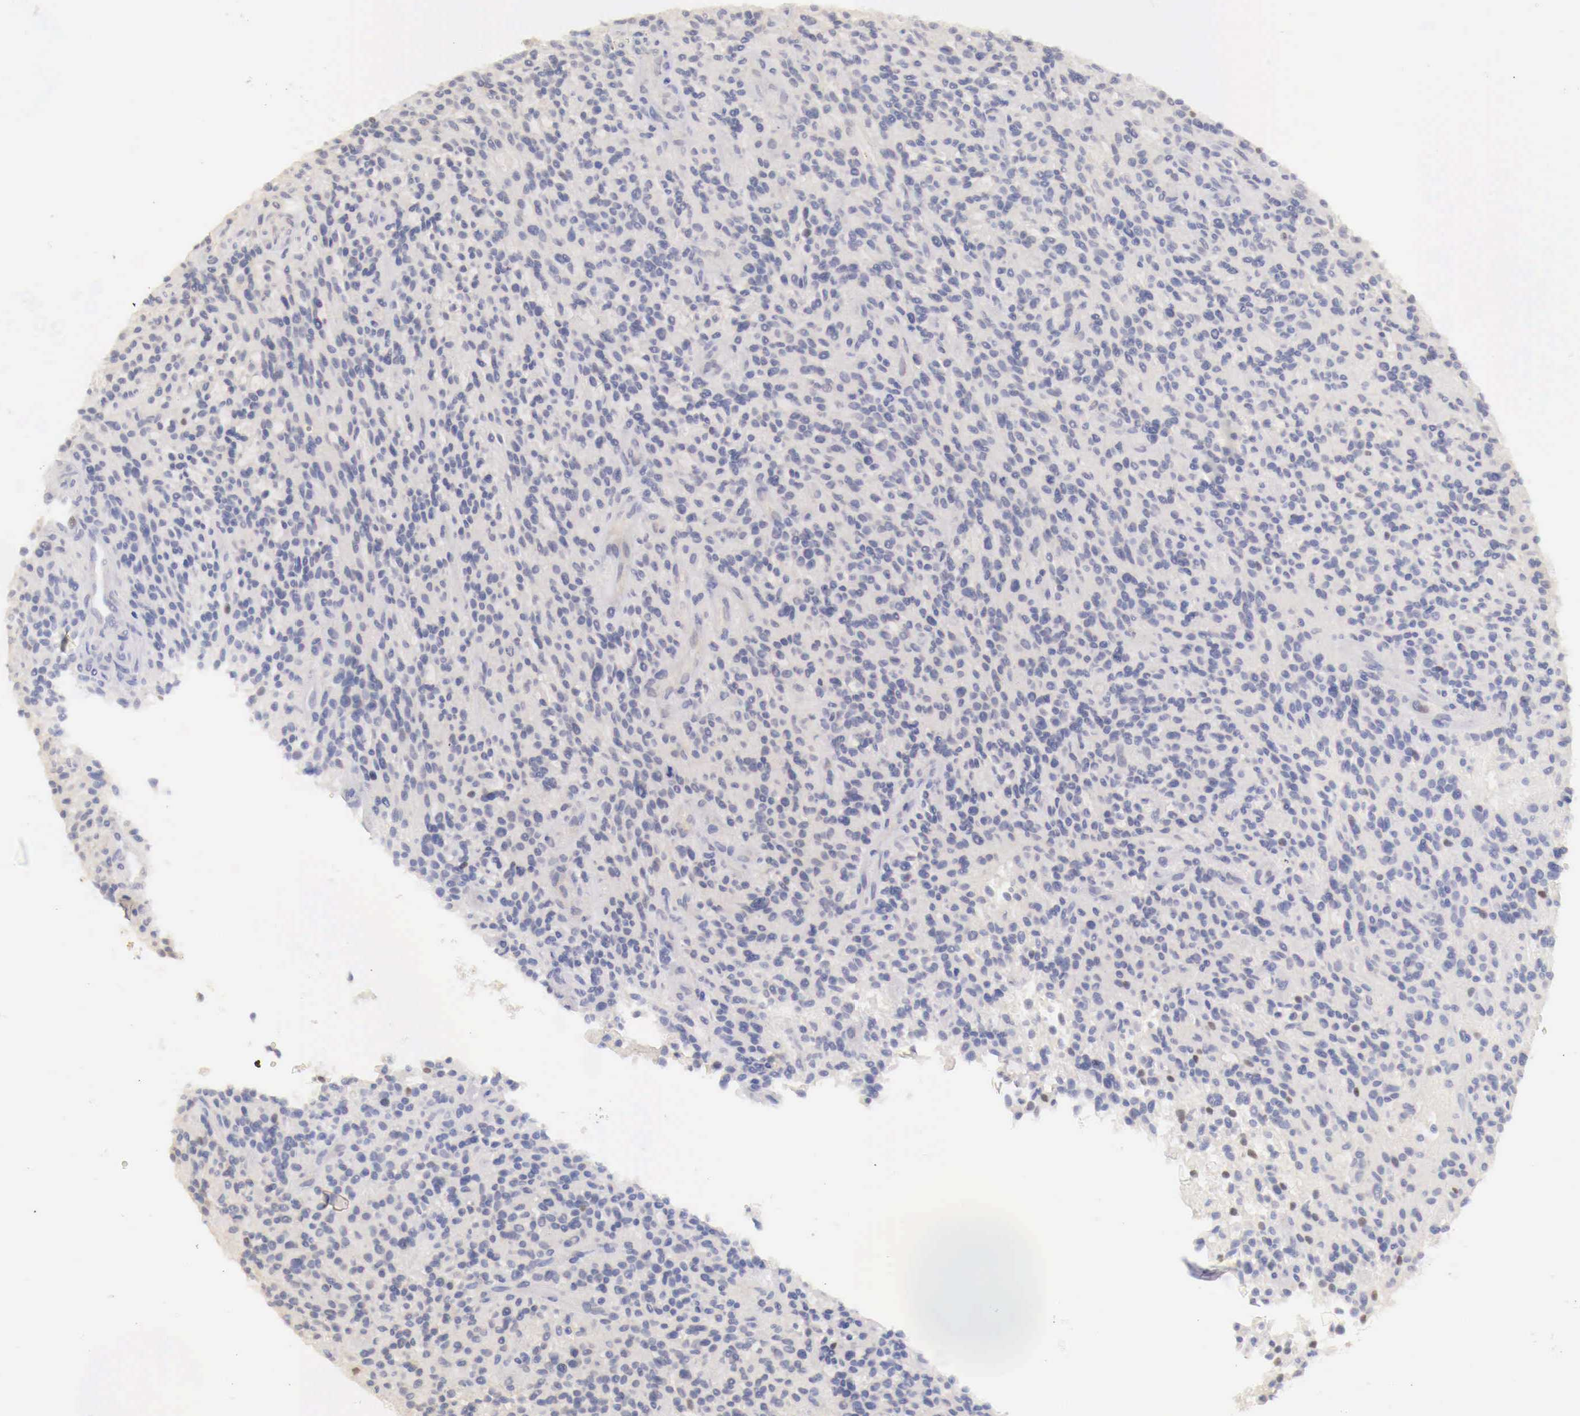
{"staining": {"intensity": "negative", "quantity": "none", "location": "none"}, "tissue": "glioma", "cell_type": "Tumor cells", "image_type": "cancer", "snomed": [{"axis": "morphology", "description": "Glioma, malignant, High grade"}, {"axis": "topography", "description": "Brain"}], "caption": "Glioma was stained to show a protein in brown. There is no significant positivity in tumor cells.", "gene": "UBA1", "patient": {"sex": "female", "age": 13}}